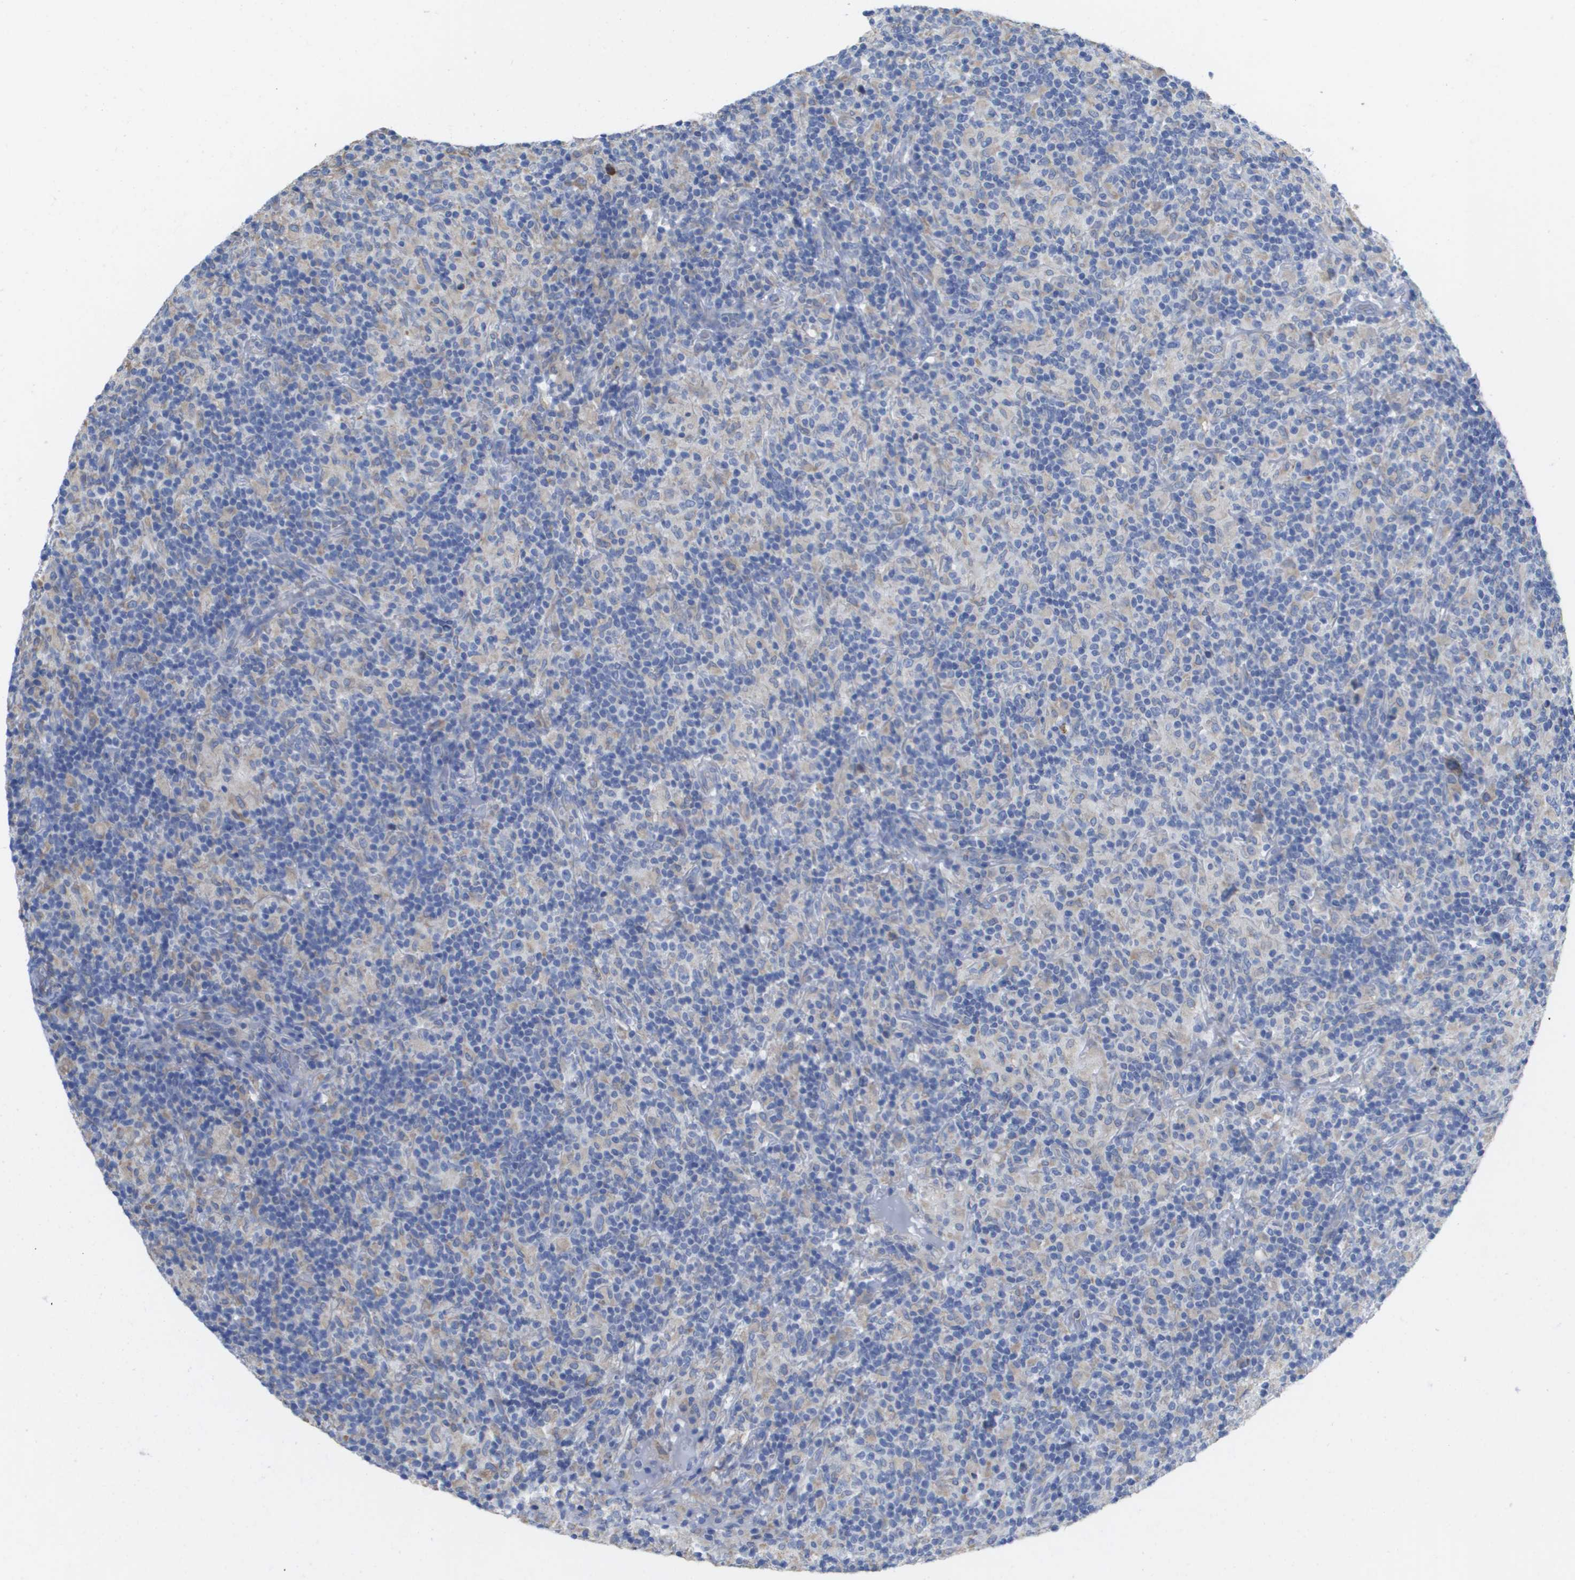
{"staining": {"intensity": "negative", "quantity": "none", "location": "none"}, "tissue": "lymphoma", "cell_type": "Tumor cells", "image_type": "cancer", "snomed": [{"axis": "morphology", "description": "Hodgkin's disease, NOS"}, {"axis": "topography", "description": "Lymph node"}], "caption": "Histopathology image shows no protein expression in tumor cells of Hodgkin's disease tissue.", "gene": "SDR42E1", "patient": {"sex": "male", "age": 70}}